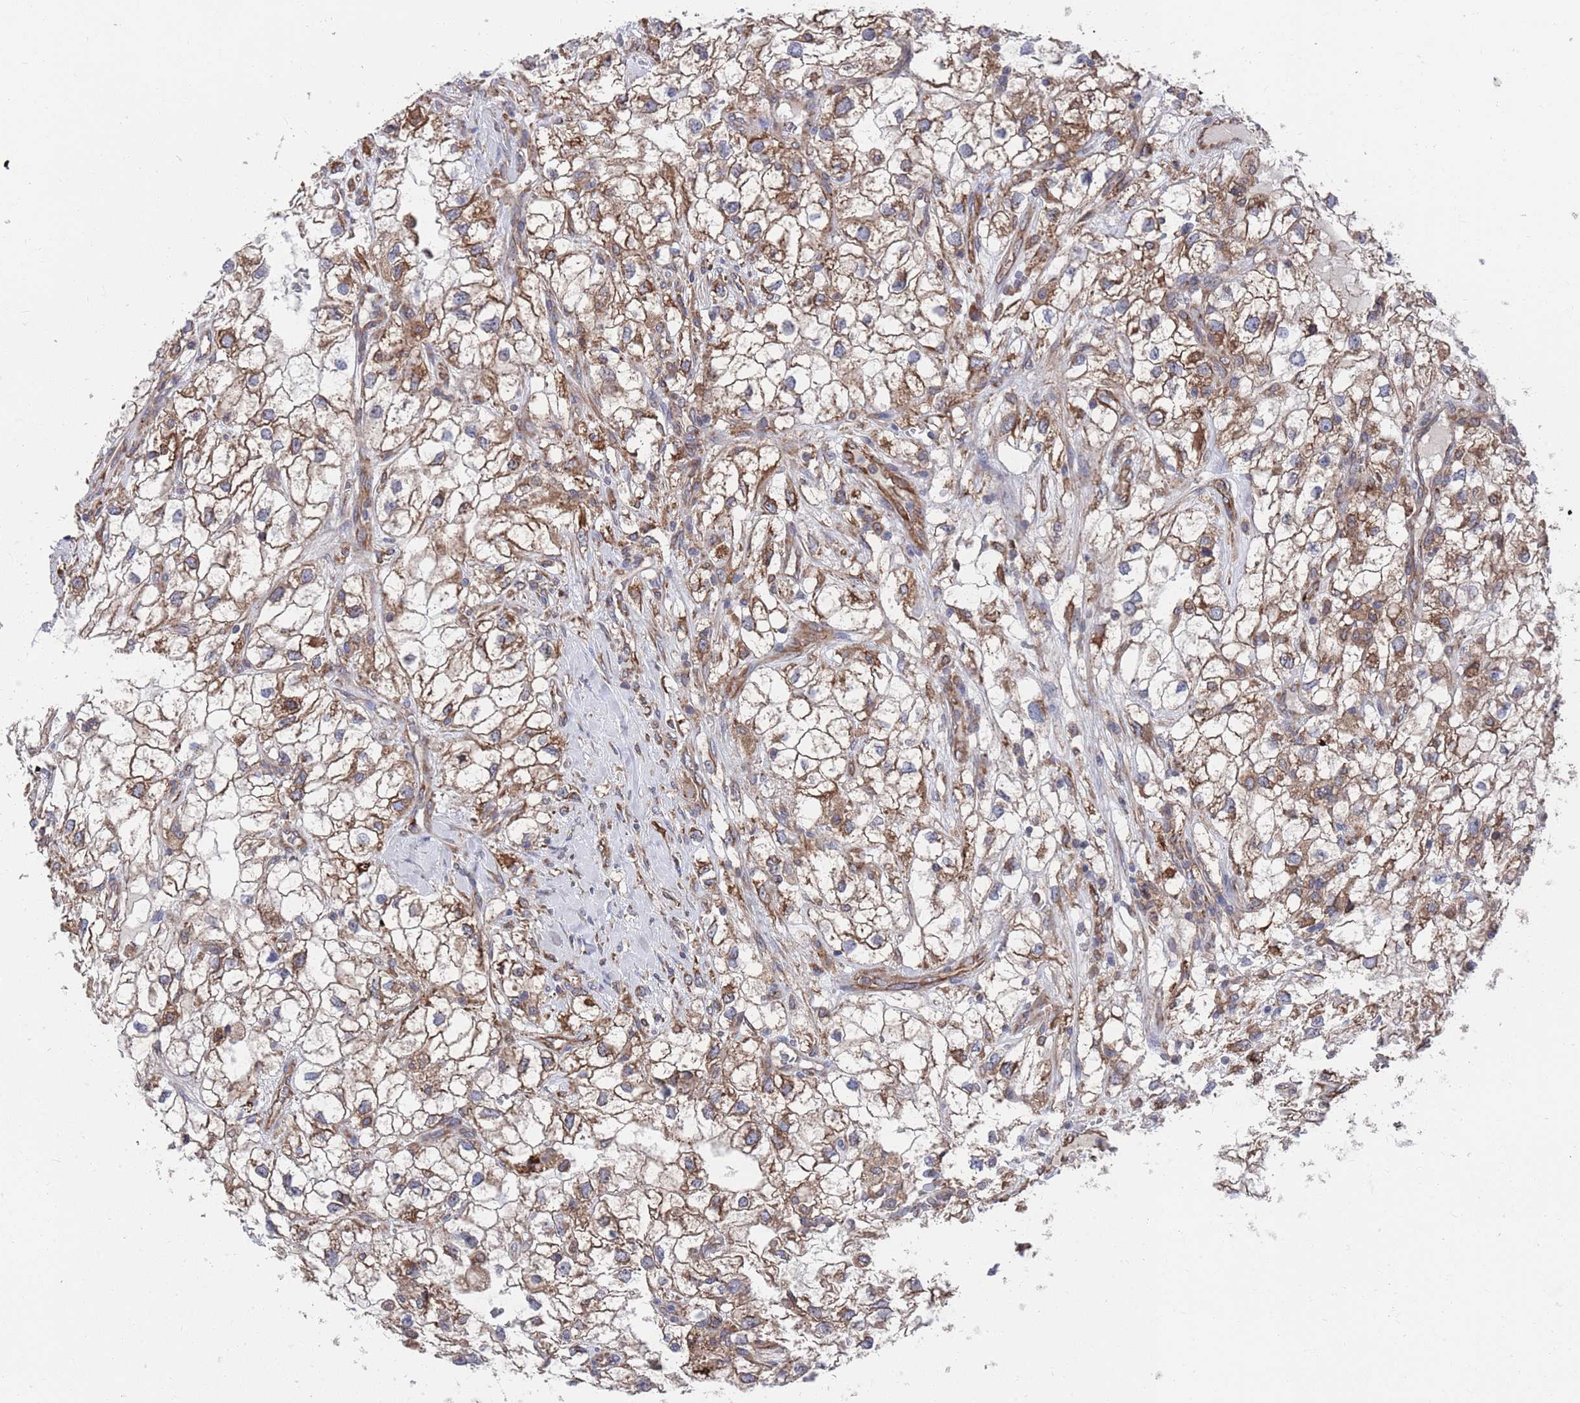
{"staining": {"intensity": "moderate", "quantity": ">75%", "location": "cytoplasmic/membranous"}, "tissue": "renal cancer", "cell_type": "Tumor cells", "image_type": "cancer", "snomed": [{"axis": "morphology", "description": "Adenocarcinoma, NOS"}, {"axis": "topography", "description": "Kidney"}], "caption": "This is a micrograph of IHC staining of renal cancer (adenocarcinoma), which shows moderate staining in the cytoplasmic/membranous of tumor cells.", "gene": "GID8", "patient": {"sex": "male", "age": 59}}